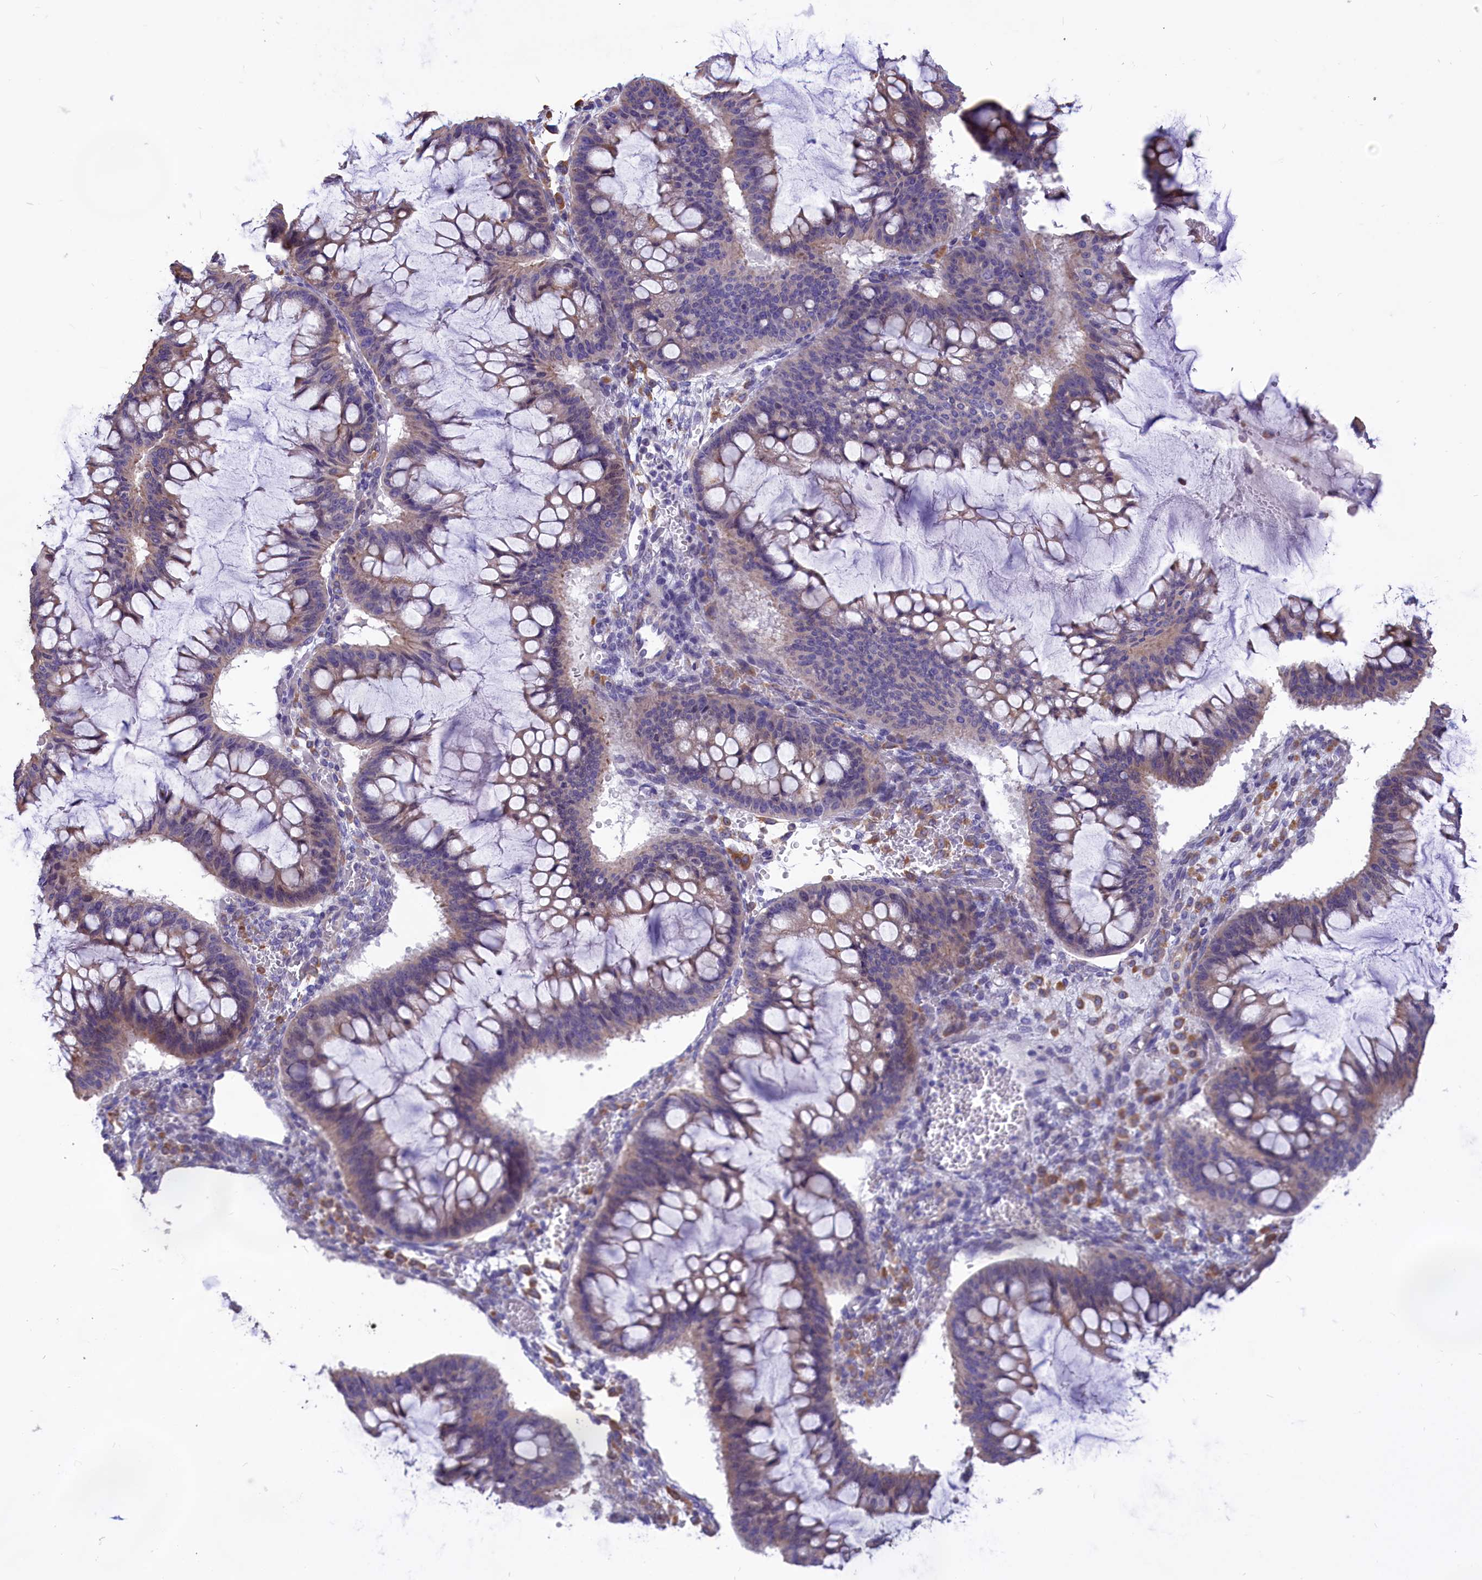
{"staining": {"intensity": "moderate", "quantity": "<25%", "location": "cytoplasmic/membranous"}, "tissue": "ovarian cancer", "cell_type": "Tumor cells", "image_type": "cancer", "snomed": [{"axis": "morphology", "description": "Cystadenocarcinoma, mucinous, NOS"}, {"axis": "topography", "description": "Ovary"}], "caption": "Mucinous cystadenocarcinoma (ovarian) stained with a brown dye demonstrates moderate cytoplasmic/membranous positive staining in about <25% of tumor cells.", "gene": "CYP2U1", "patient": {"sex": "female", "age": 73}}